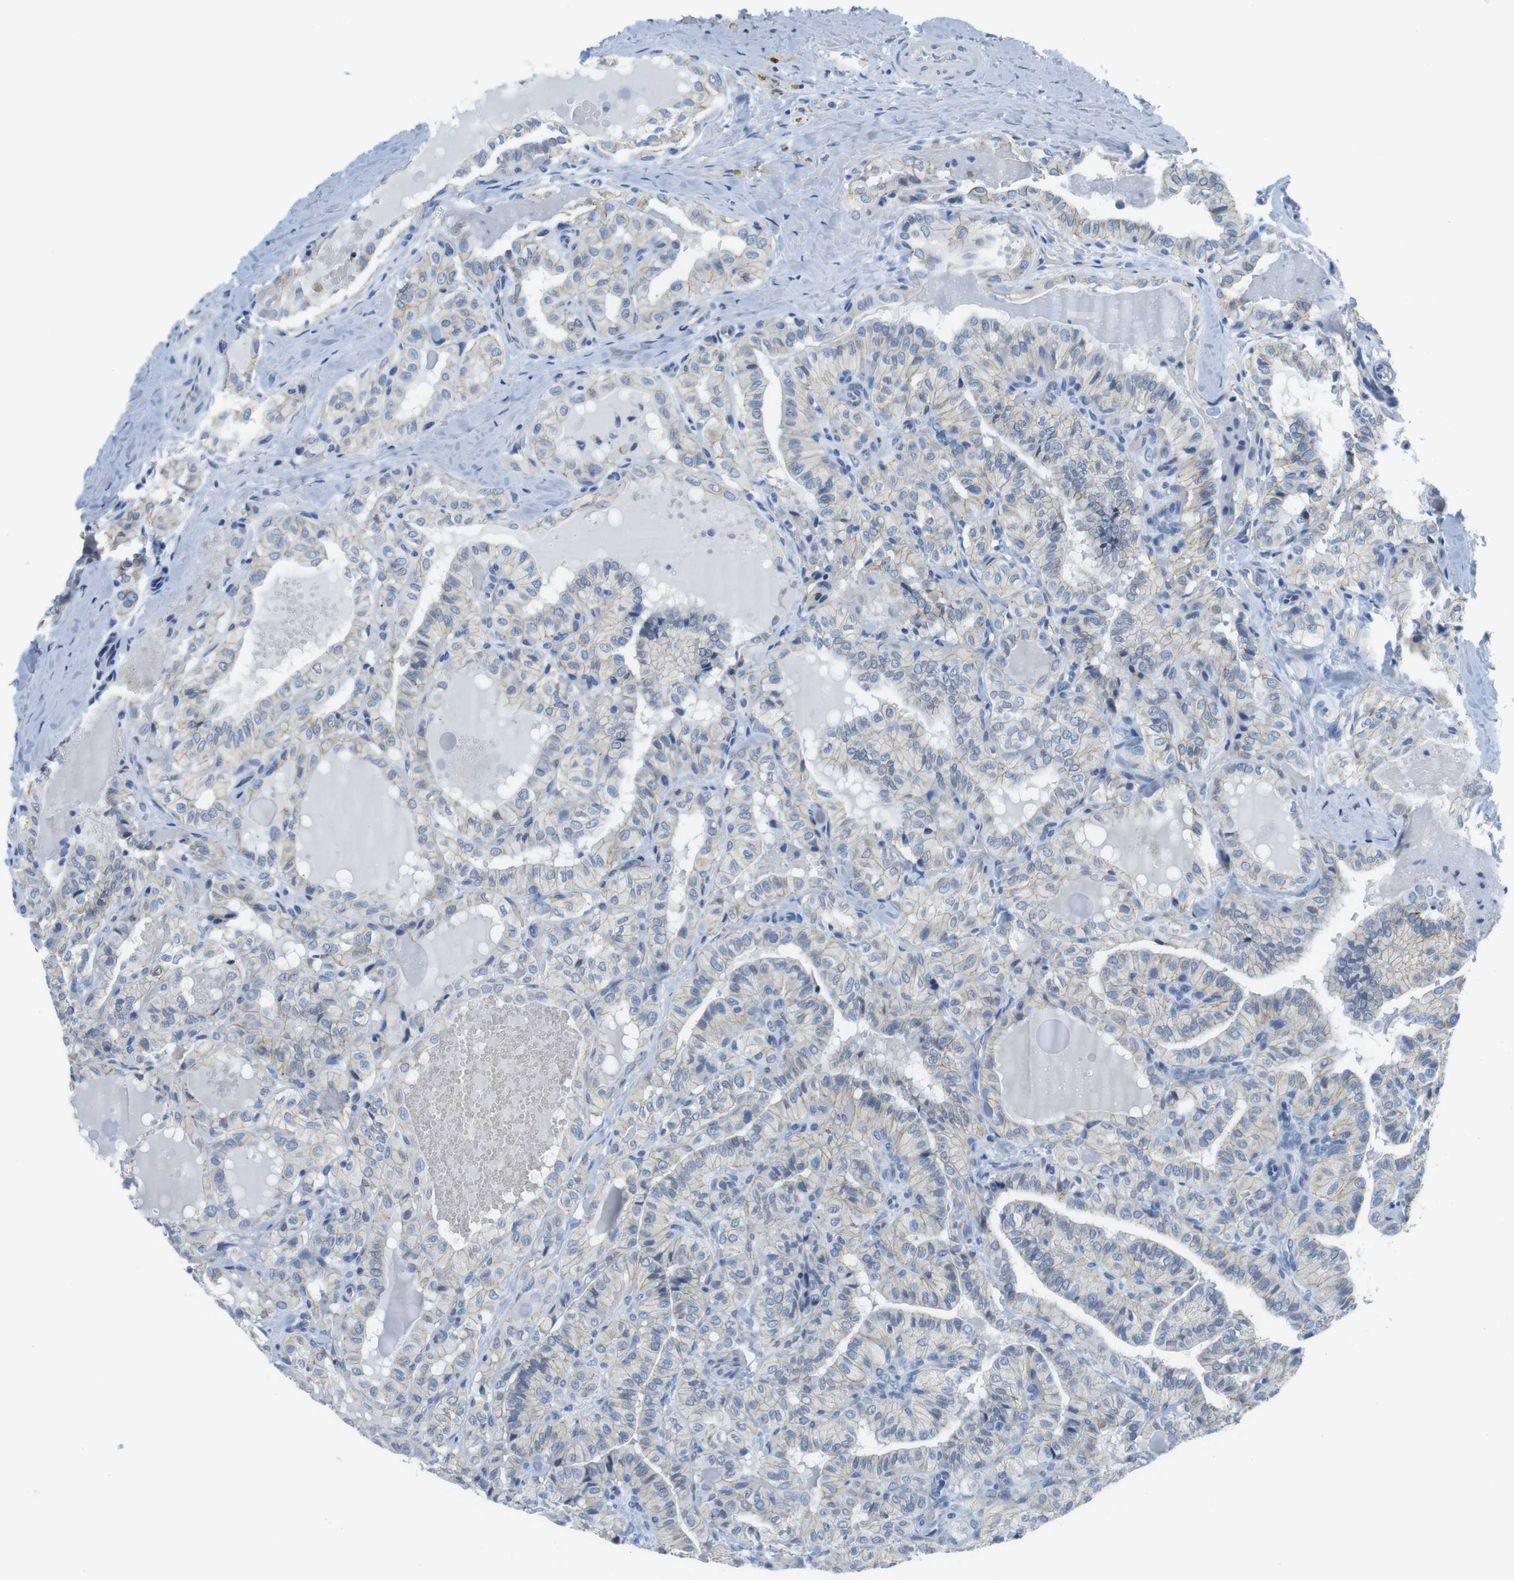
{"staining": {"intensity": "weak", "quantity": ">75%", "location": "cytoplasmic/membranous"}, "tissue": "thyroid cancer", "cell_type": "Tumor cells", "image_type": "cancer", "snomed": [{"axis": "morphology", "description": "Papillary adenocarcinoma, NOS"}, {"axis": "topography", "description": "Thyroid gland"}], "caption": "Papillary adenocarcinoma (thyroid) stained for a protein shows weak cytoplasmic/membranous positivity in tumor cells. (Brightfield microscopy of DAB IHC at high magnification).", "gene": "SLC6A6", "patient": {"sex": "male", "age": 77}}